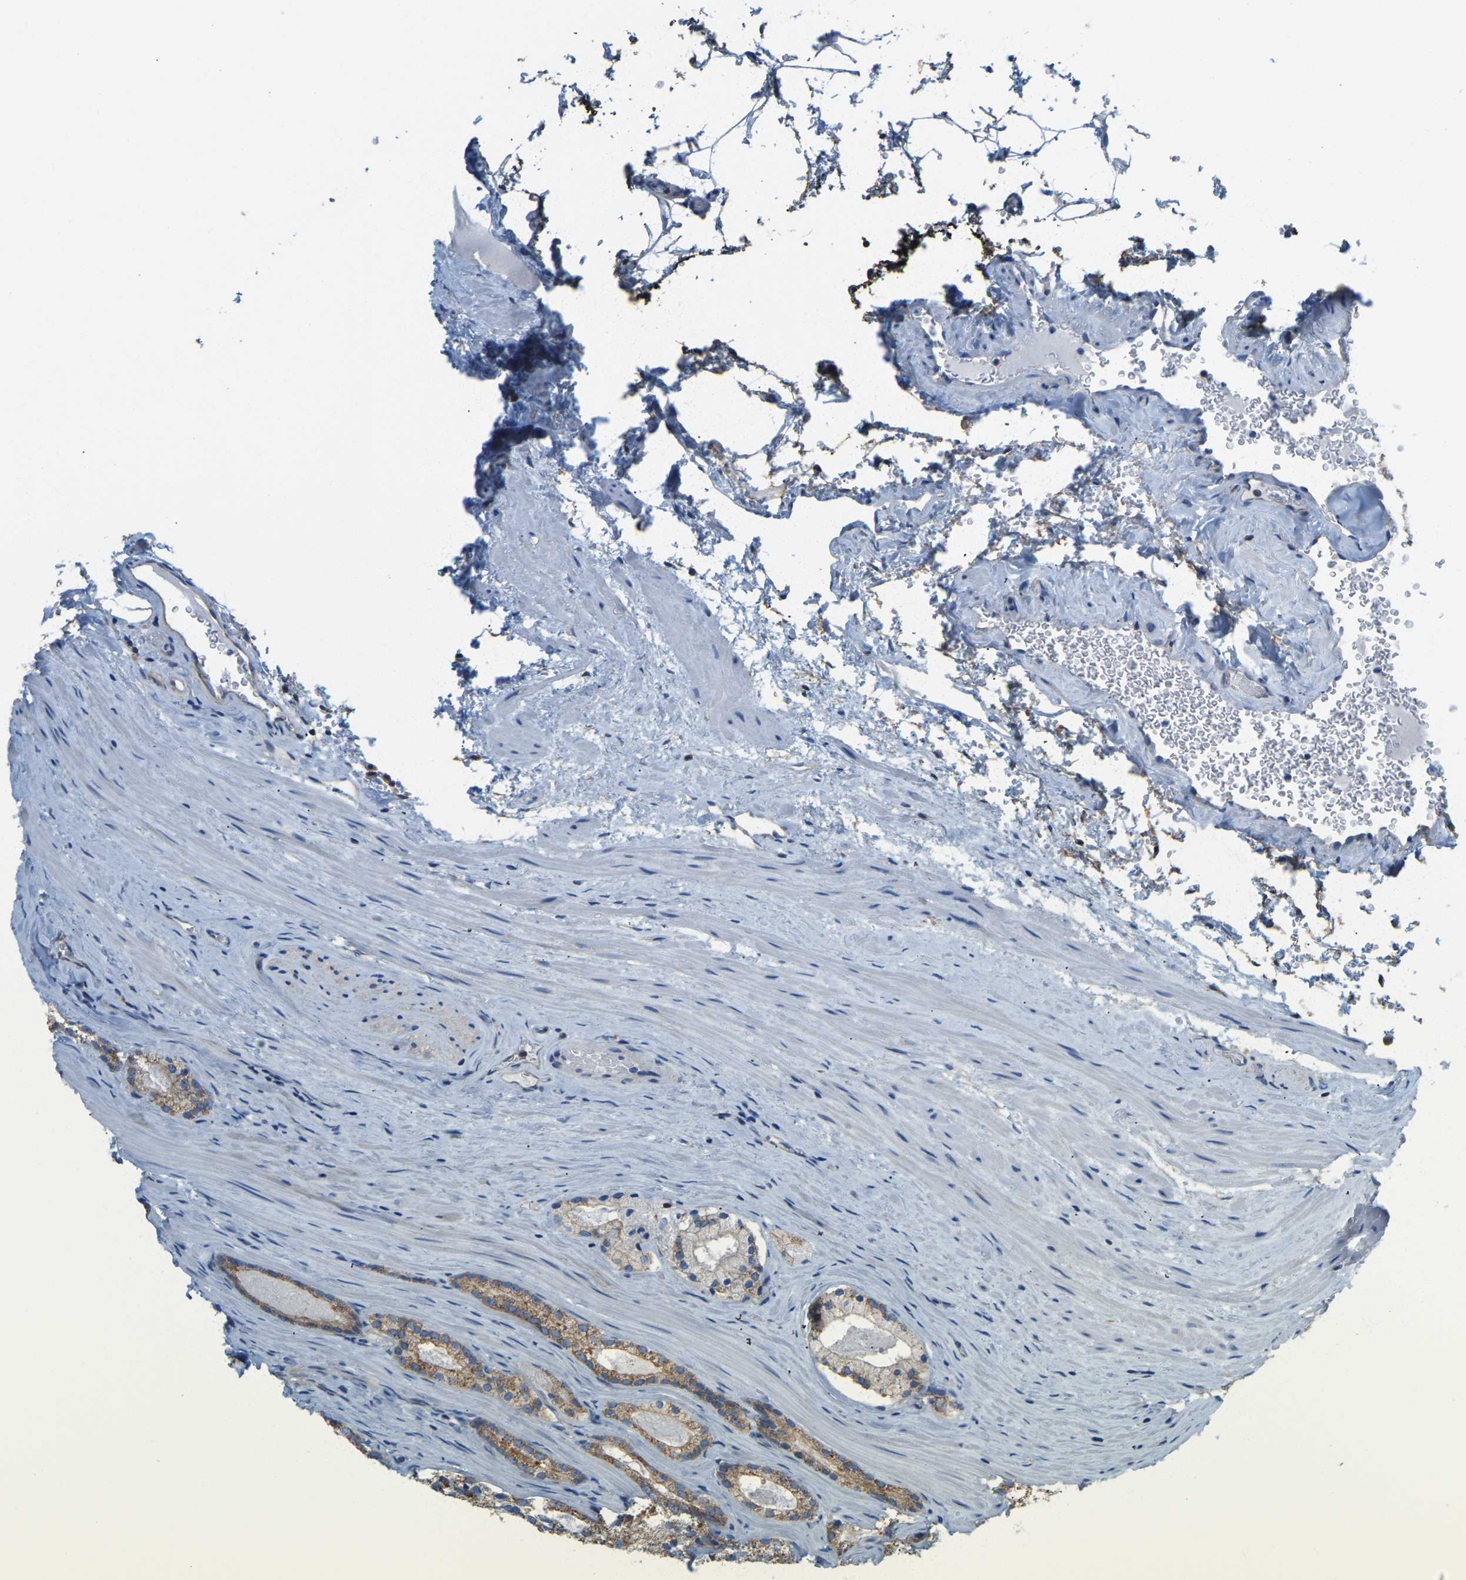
{"staining": {"intensity": "moderate", "quantity": ">75%", "location": "cytoplasmic/membranous"}, "tissue": "prostate cancer", "cell_type": "Tumor cells", "image_type": "cancer", "snomed": [{"axis": "morphology", "description": "Adenocarcinoma, Low grade"}, {"axis": "topography", "description": "Prostate"}], "caption": "IHC histopathology image of neoplastic tissue: prostate adenocarcinoma (low-grade) stained using immunohistochemistry exhibits medium levels of moderate protein expression localized specifically in the cytoplasmic/membranous of tumor cells, appearing as a cytoplasmic/membranous brown color.", "gene": "AHNAK", "patient": {"sex": "male", "age": 59}}